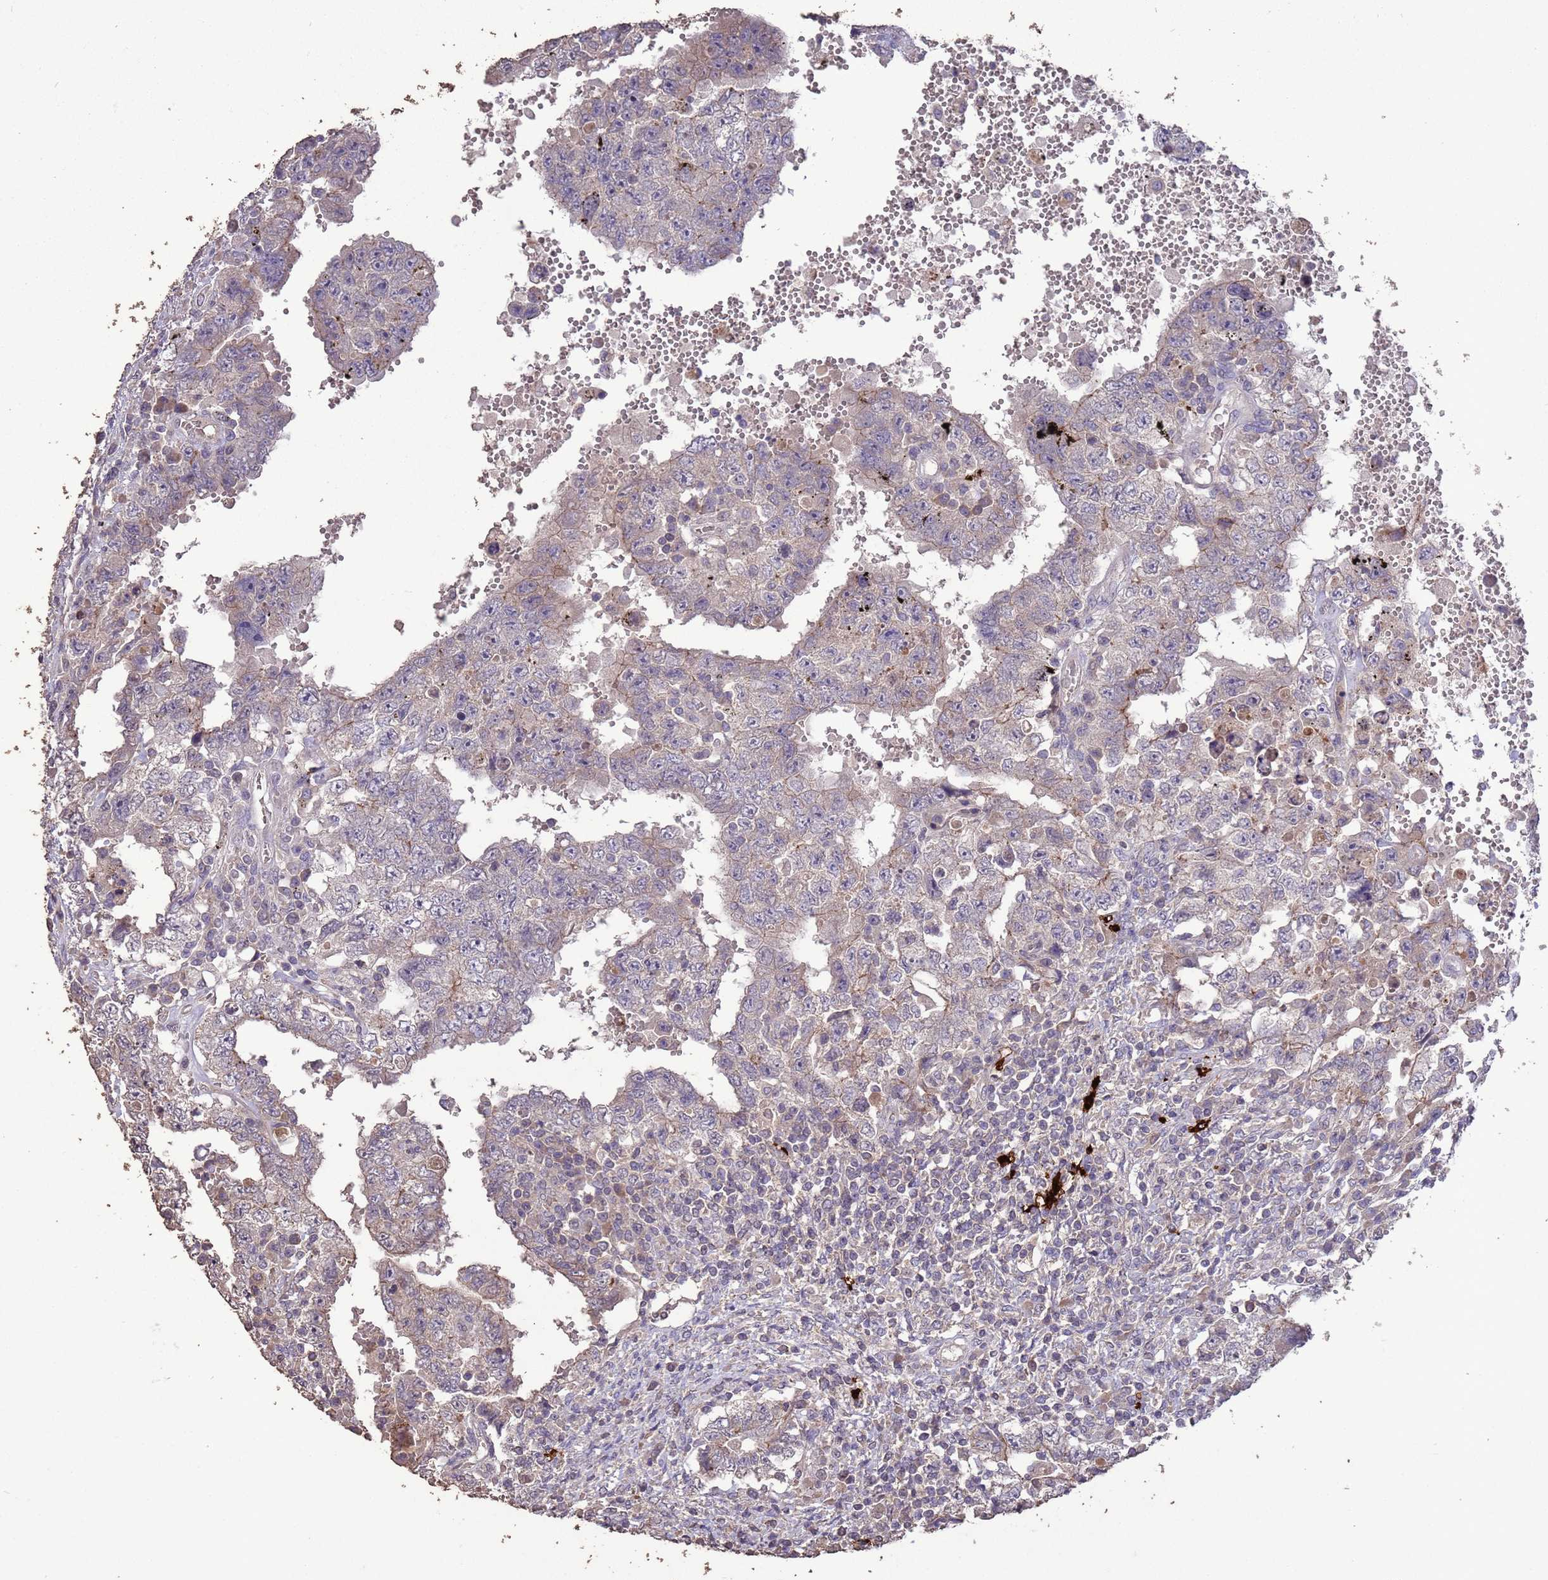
{"staining": {"intensity": "weak", "quantity": "<25%", "location": "cytoplasmic/membranous"}, "tissue": "testis cancer", "cell_type": "Tumor cells", "image_type": "cancer", "snomed": [{"axis": "morphology", "description": "Carcinoma, Embryonal, NOS"}, {"axis": "topography", "description": "Testis"}], "caption": "Immunohistochemical staining of testis cancer exhibits no significant staining in tumor cells.", "gene": "SLC9B2", "patient": {"sex": "male", "age": 26}}